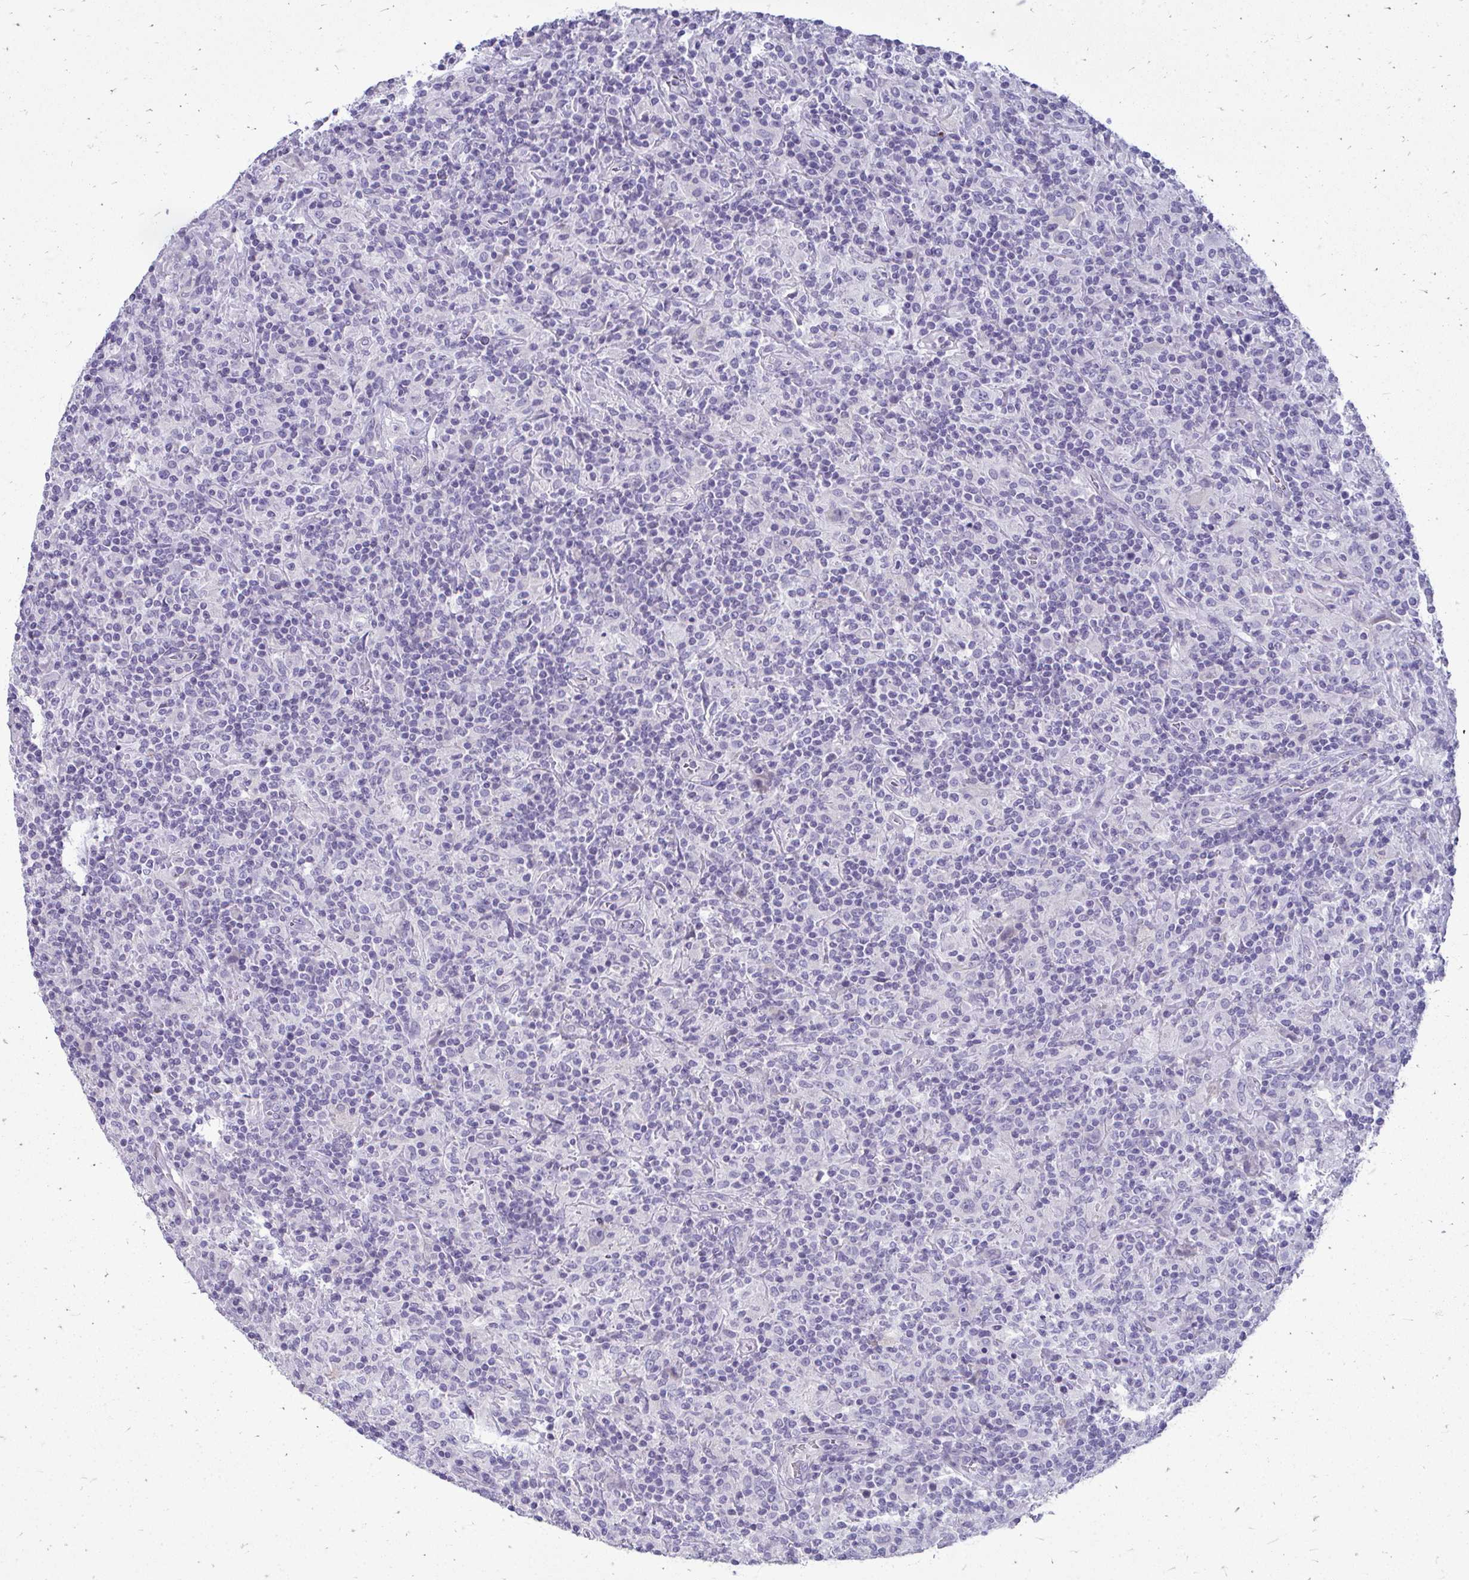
{"staining": {"intensity": "negative", "quantity": "none", "location": "none"}, "tissue": "lymphoma", "cell_type": "Tumor cells", "image_type": "cancer", "snomed": [{"axis": "morphology", "description": "Hodgkin's disease, NOS"}, {"axis": "topography", "description": "Lymph node"}], "caption": "DAB (3,3'-diaminobenzidine) immunohistochemical staining of lymphoma demonstrates no significant staining in tumor cells.", "gene": "FABP3", "patient": {"sex": "male", "age": 70}}